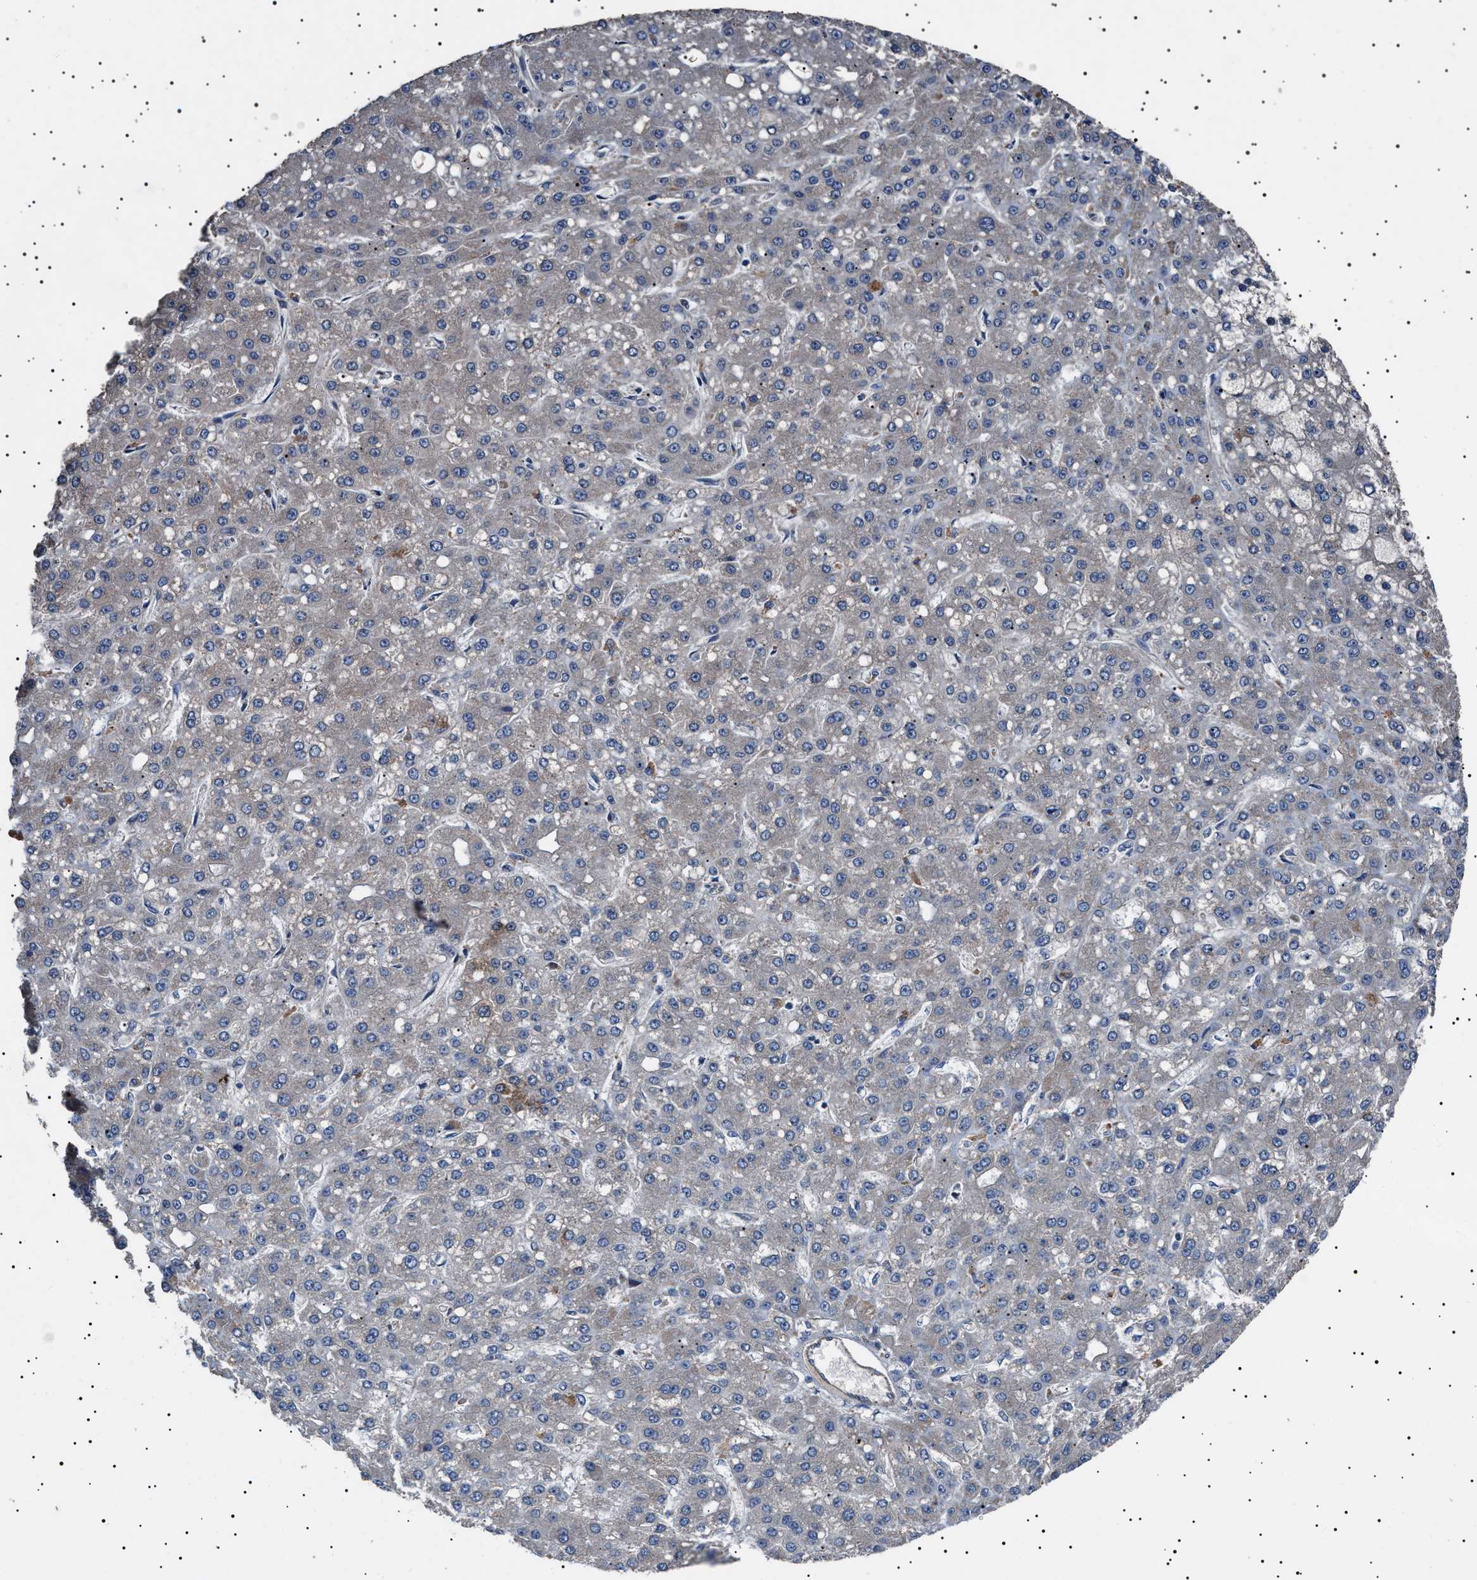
{"staining": {"intensity": "negative", "quantity": "none", "location": "none"}, "tissue": "liver cancer", "cell_type": "Tumor cells", "image_type": "cancer", "snomed": [{"axis": "morphology", "description": "Carcinoma, Hepatocellular, NOS"}, {"axis": "topography", "description": "Liver"}], "caption": "Tumor cells show no significant positivity in hepatocellular carcinoma (liver).", "gene": "PTRH1", "patient": {"sex": "male", "age": 67}}